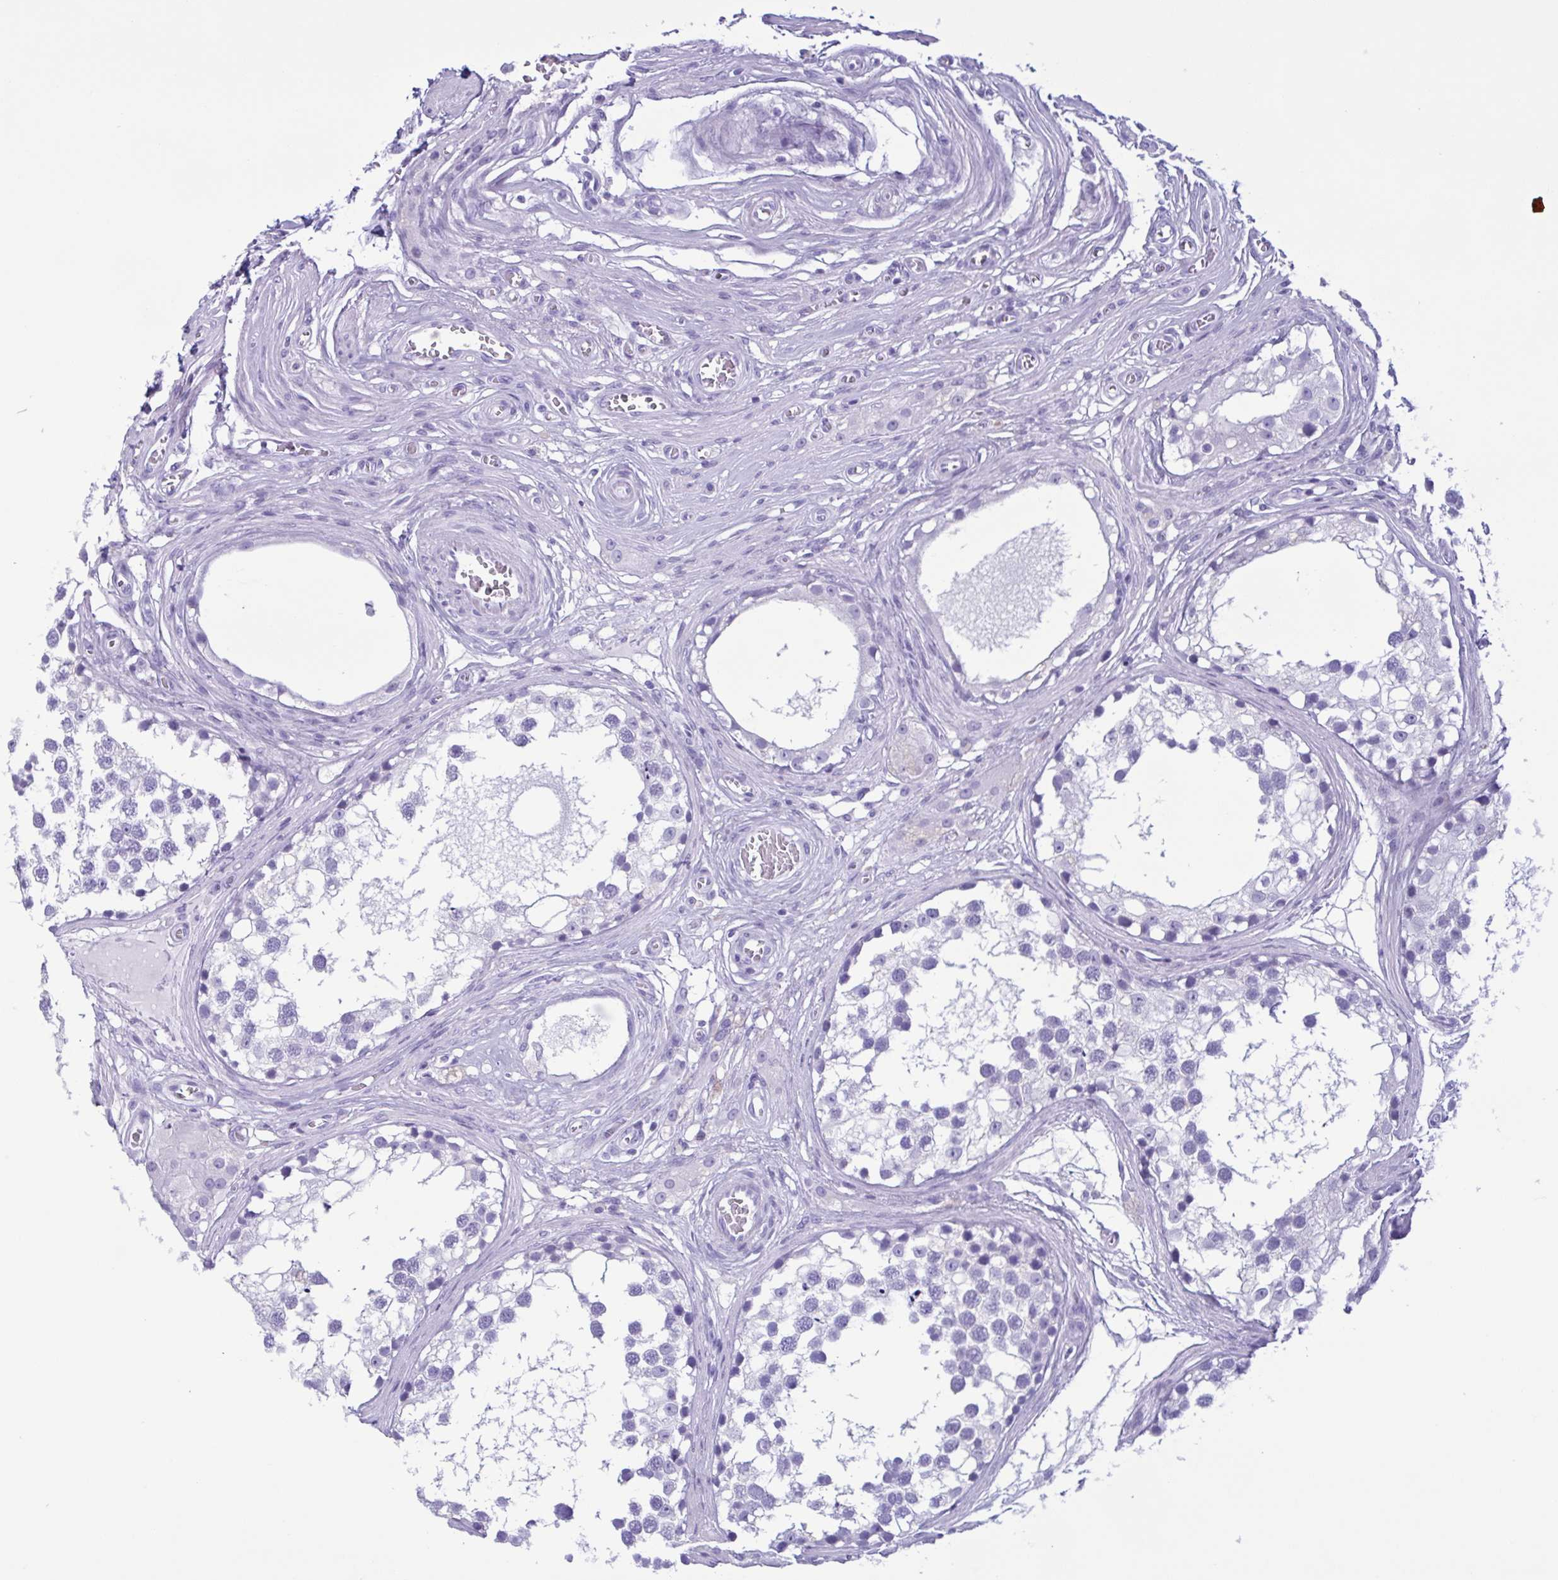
{"staining": {"intensity": "negative", "quantity": "none", "location": "none"}, "tissue": "testis", "cell_type": "Cells in seminiferous ducts", "image_type": "normal", "snomed": [{"axis": "morphology", "description": "Normal tissue, NOS"}, {"axis": "morphology", "description": "Seminoma, NOS"}, {"axis": "topography", "description": "Testis"}], "caption": "This is an IHC image of unremarkable testis. There is no positivity in cells in seminiferous ducts.", "gene": "LTF", "patient": {"sex": "male", "age": 65}}